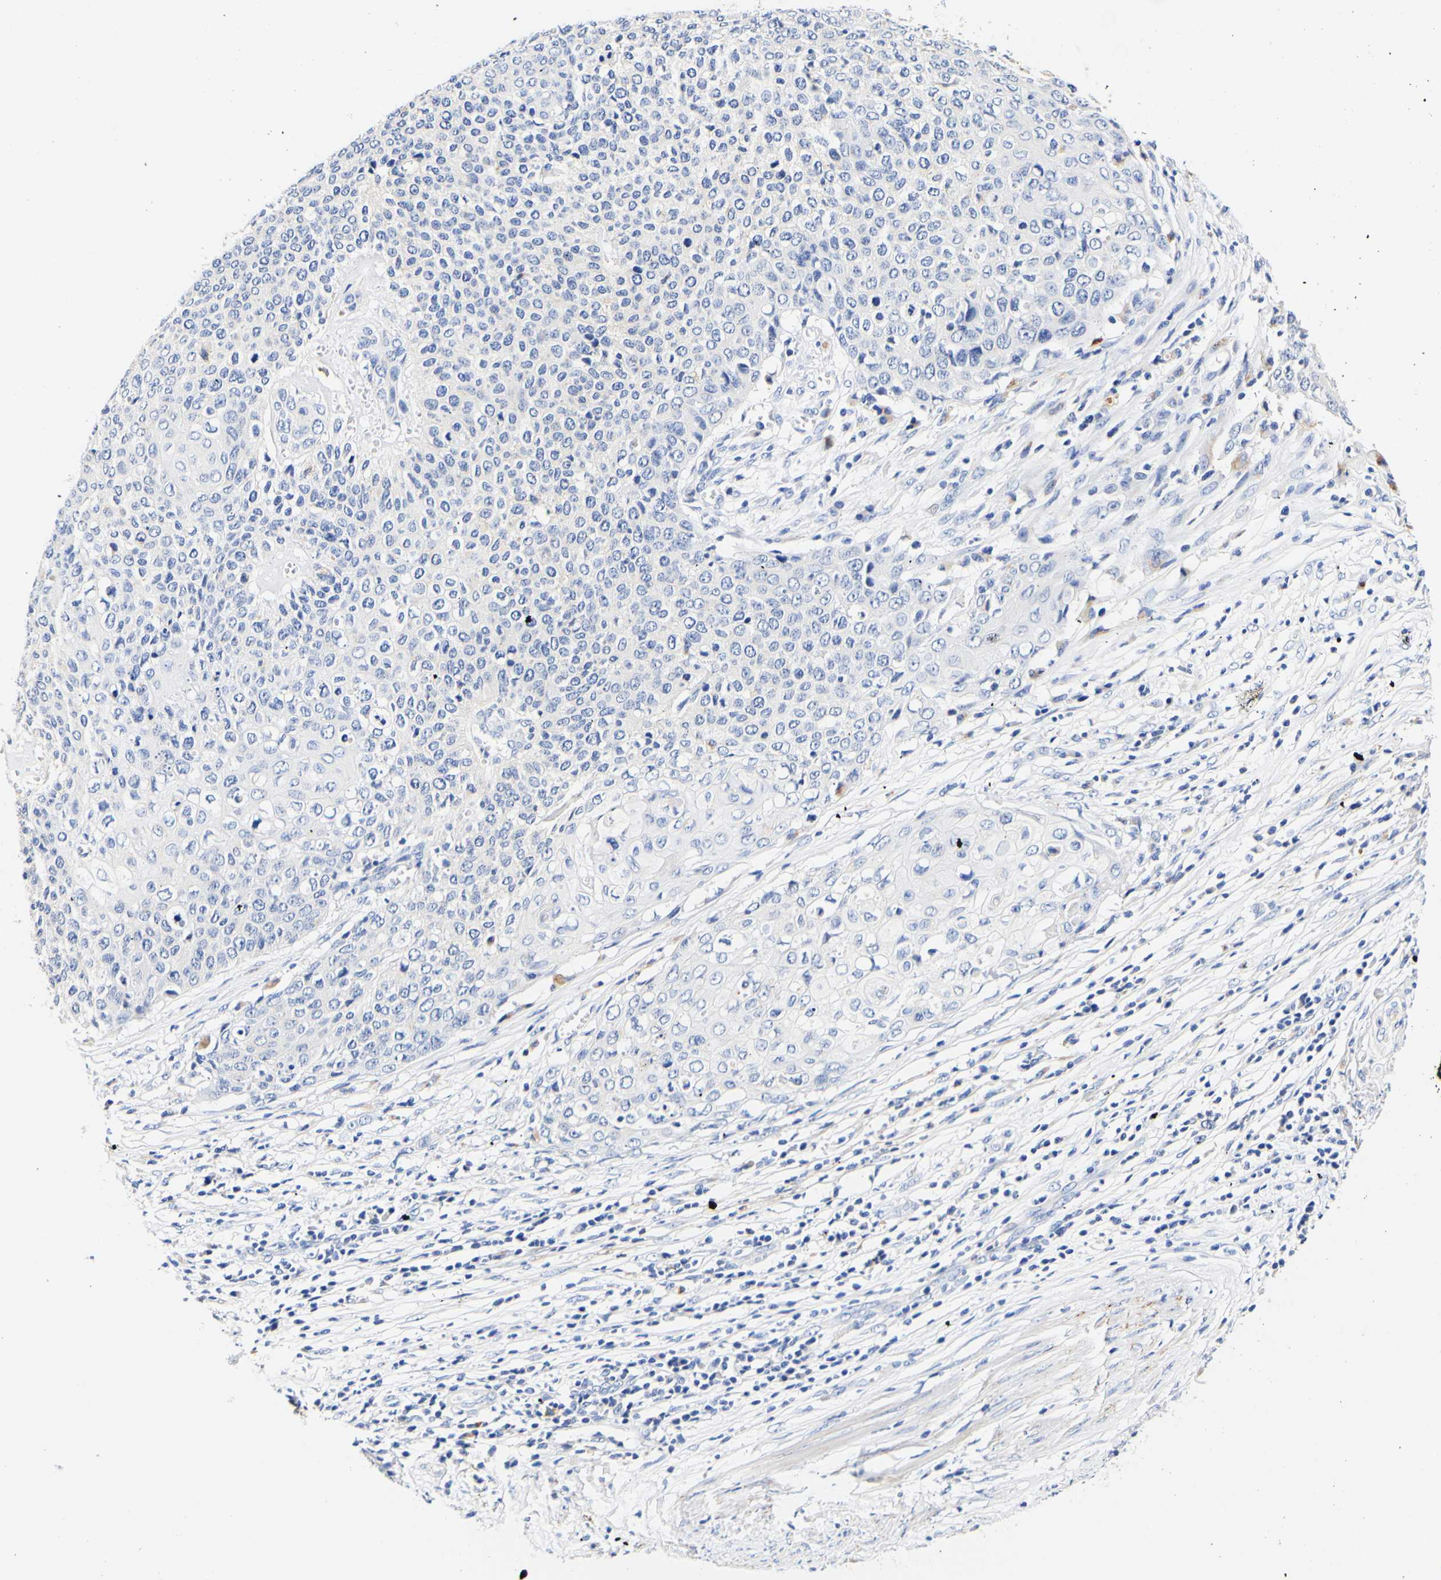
{"staining": {"intensity": "weak", "quantity": "<25%", "location": "cytoplasmic/membranous"}, "tissue": "cervical cancer", "cell_type": "Tumor cells", "image_type": "cancer", "snomed": [{"axis": "morphology", "description": "Squamous cell carcinoma, NOS"}, {"axis": "topography", "description": "Cervix"}], "caption": "The photomicrograph demonstrates no staining of tumor cells in cervical cancer (squamous cell carcinoma).", "gene": "CAMK4", "patient": {"sex": "female", "age": 39}}